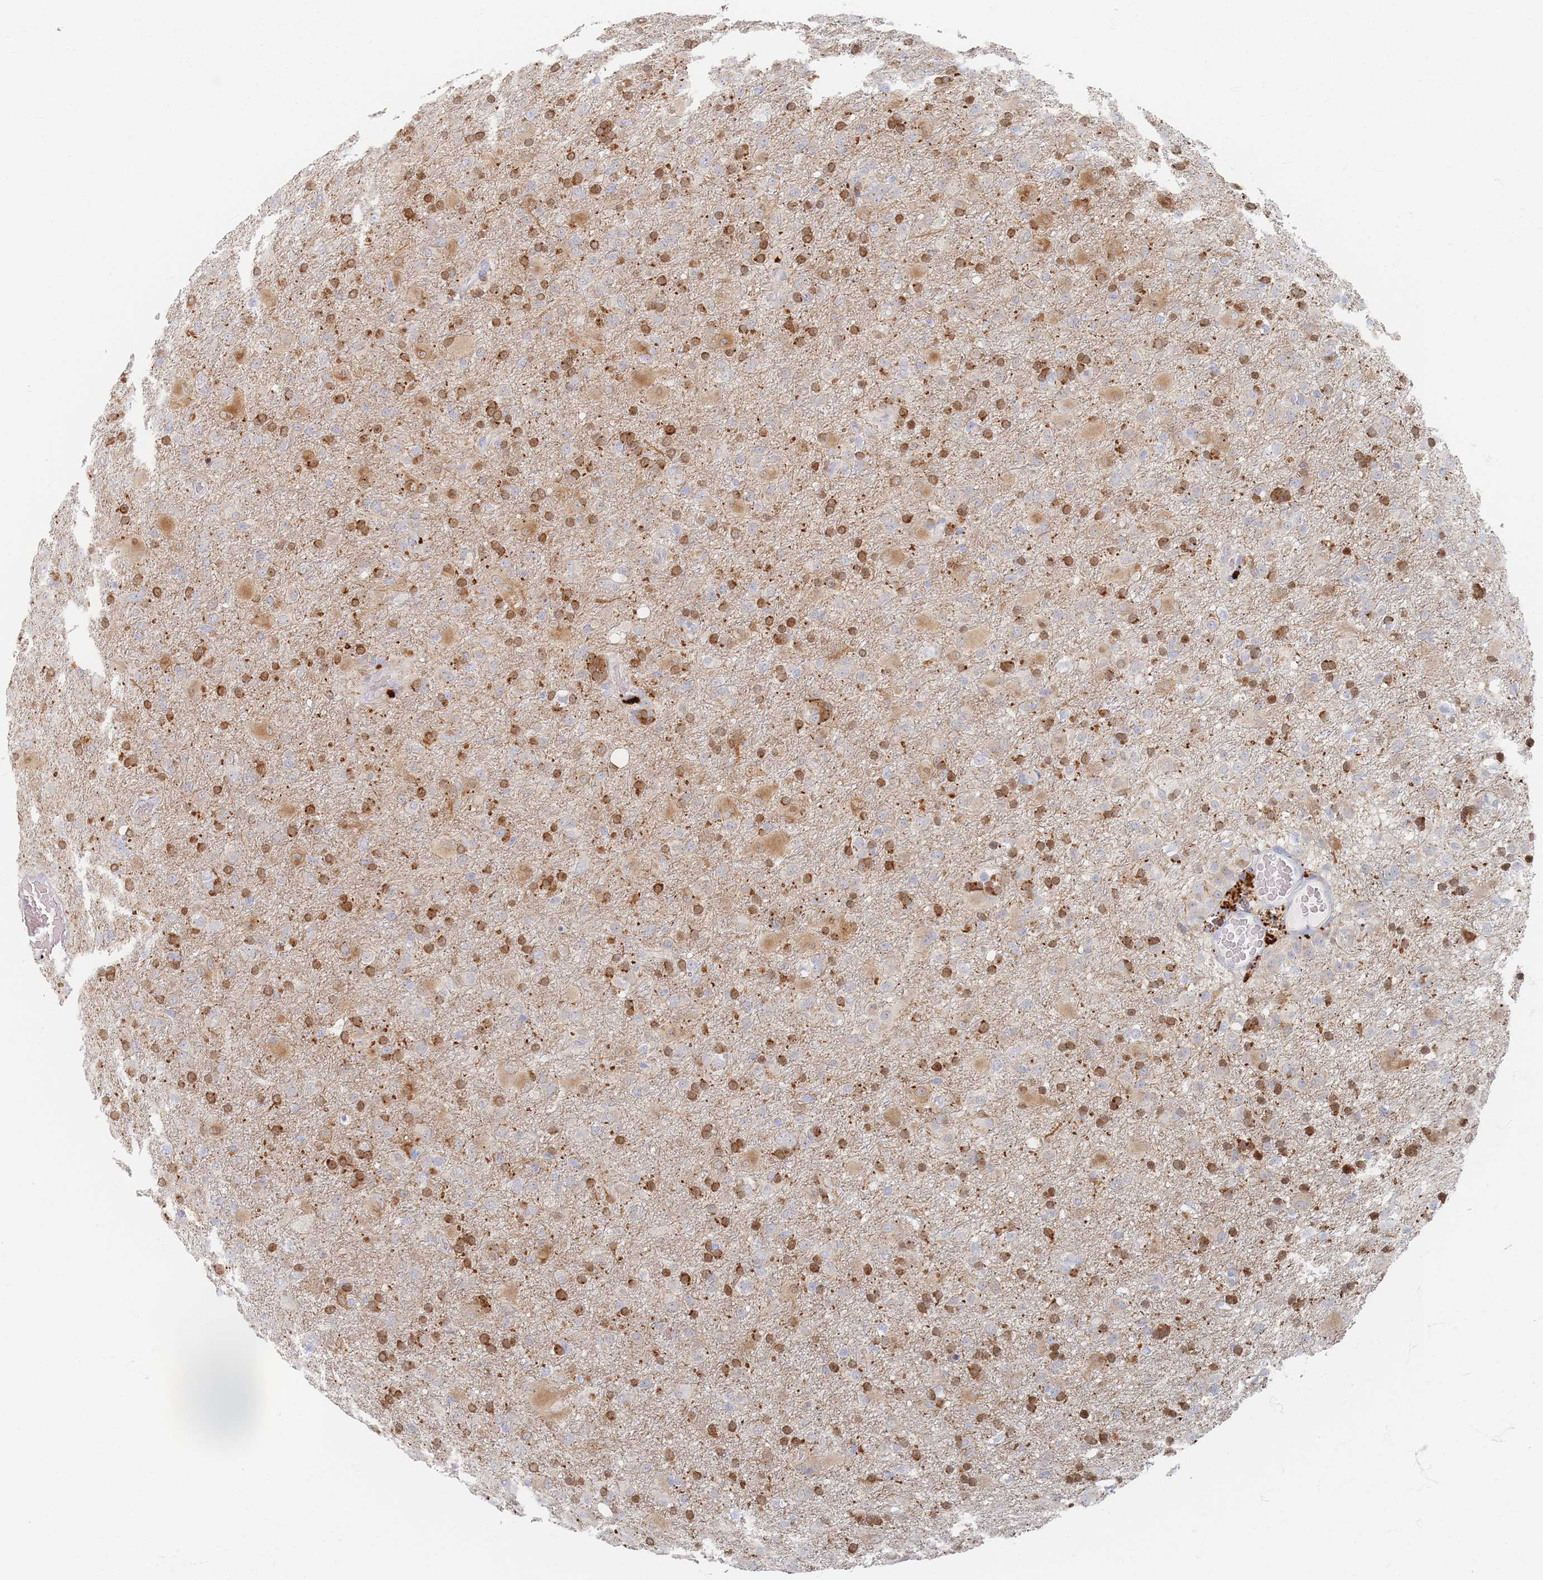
{"staining": {"intensity": "moderate", "quantity": "25%-75%", "location": "cytoplasmic/membranous"}, "tissue": "glioma", "cell_type": "Tumor cells", "image_type": "cancer", "snomed": [{"axis": "morphology", "description": "Glioma, malignant, Low grade"}, {"axis": "topography", "description": "Brain"}], "caption": "The micrograph reveals immunohistochemical staining of glioma. There is moderate cytoplasmic/membranous staining is present in about 25%-75% of tumor cells. (IHC, brightfield microscopy, high magnification).", "gene": "SLC2A11", "patient": {"sex": "male", "age": 65}}